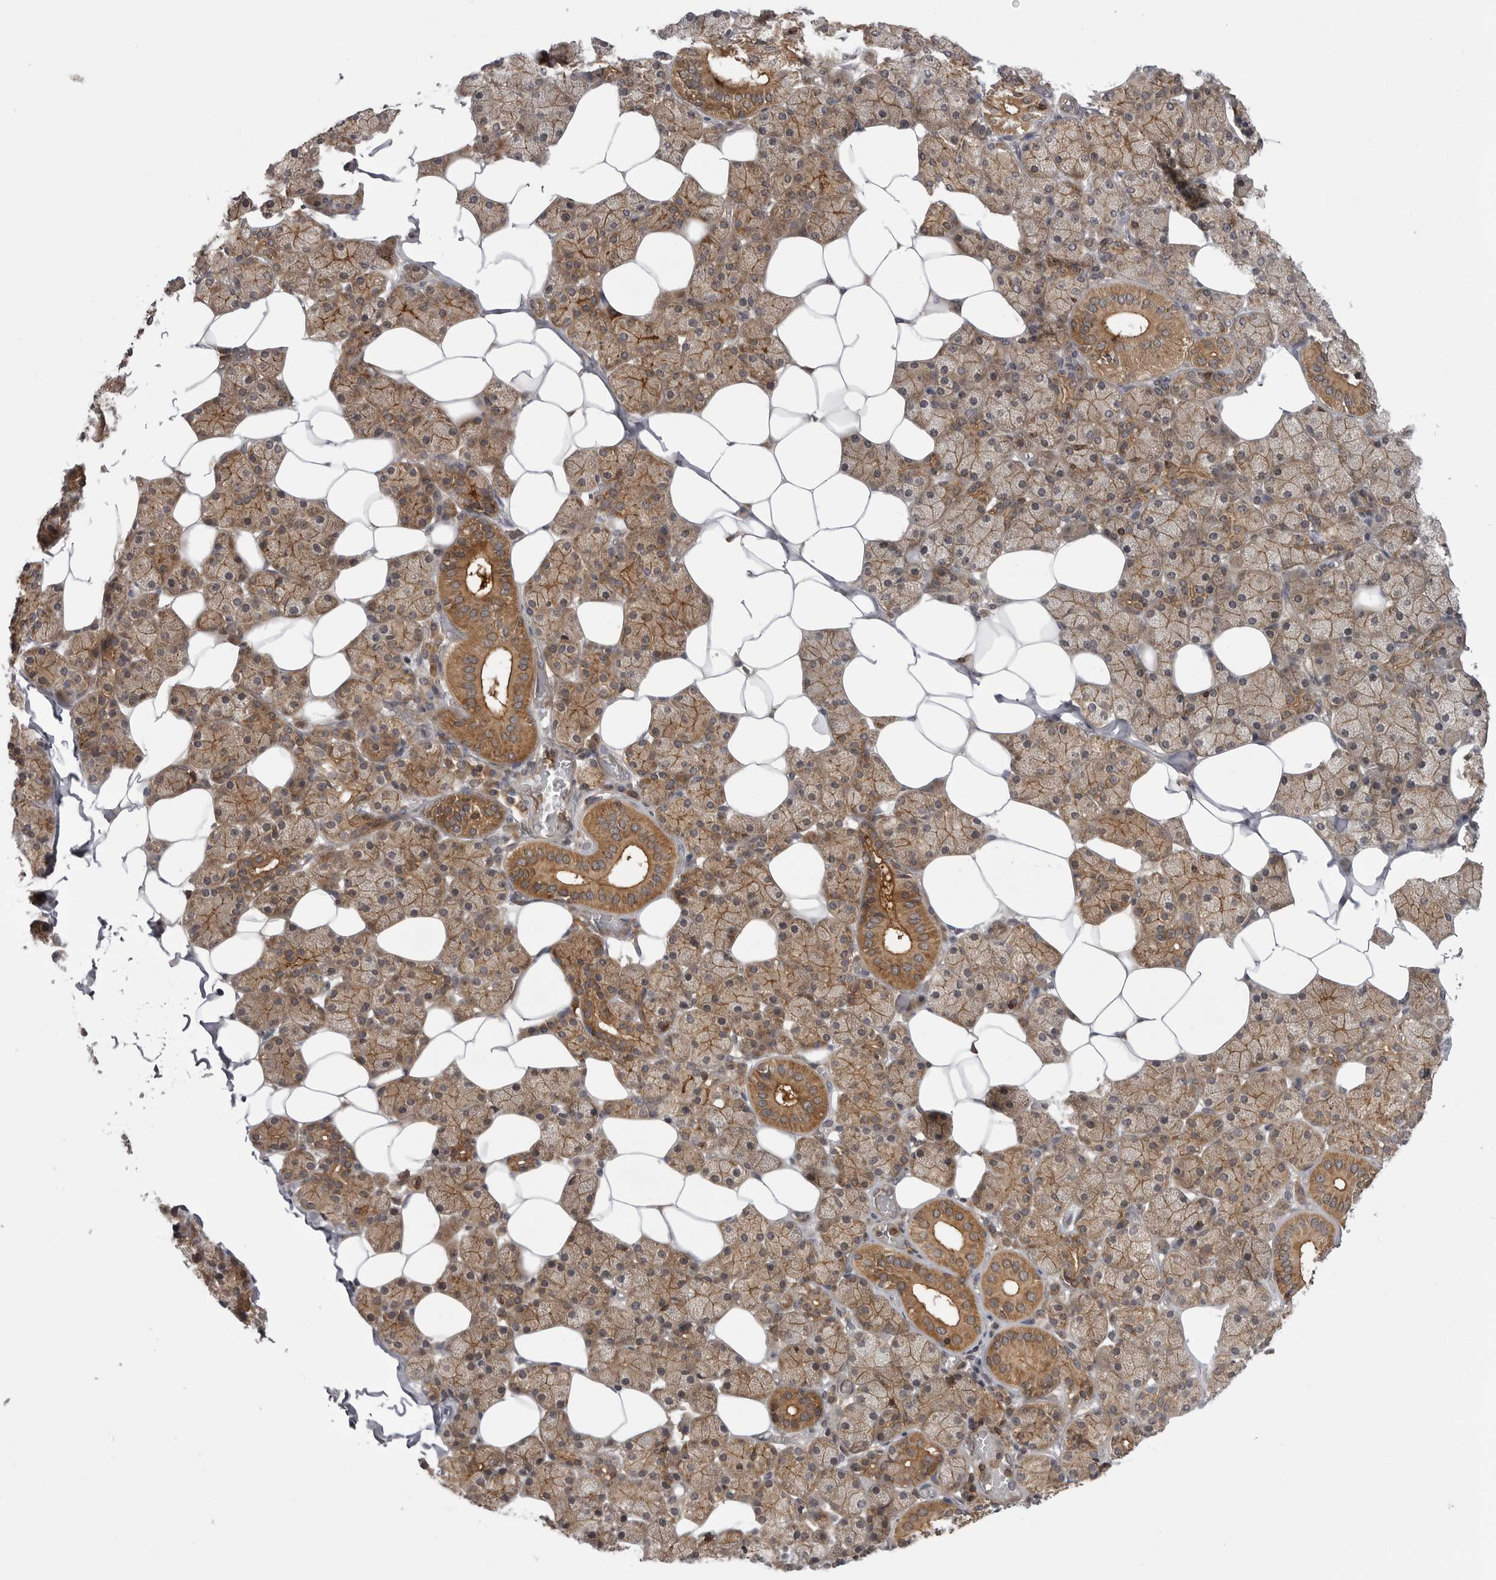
{"staining": {"intensity": "moderate", "quantity": "25%-75%", "location": "cytoplasmic/membranous"}, "tissue": "salivary gland", "cell_type": "Glandular cells", "image_type": "normal", "snomed": [{"axis": "morphology", "description": "Normal tissue, NOS"}, {"axis": "topography", "description": "Salivary gland"}], "caption": "Moderate cytoplasmic/membranous expression is appreciated in about 25%-75% of glandular cells in unremarkable salivary gland. Using DAB (3,3'-diaminobenzidine) (brown) and hematoxylin (blue) stains, captured at high magnification using brightfield microscopy.", "gene": "STK24", "patient": {"sex": "female", "age": 33}}